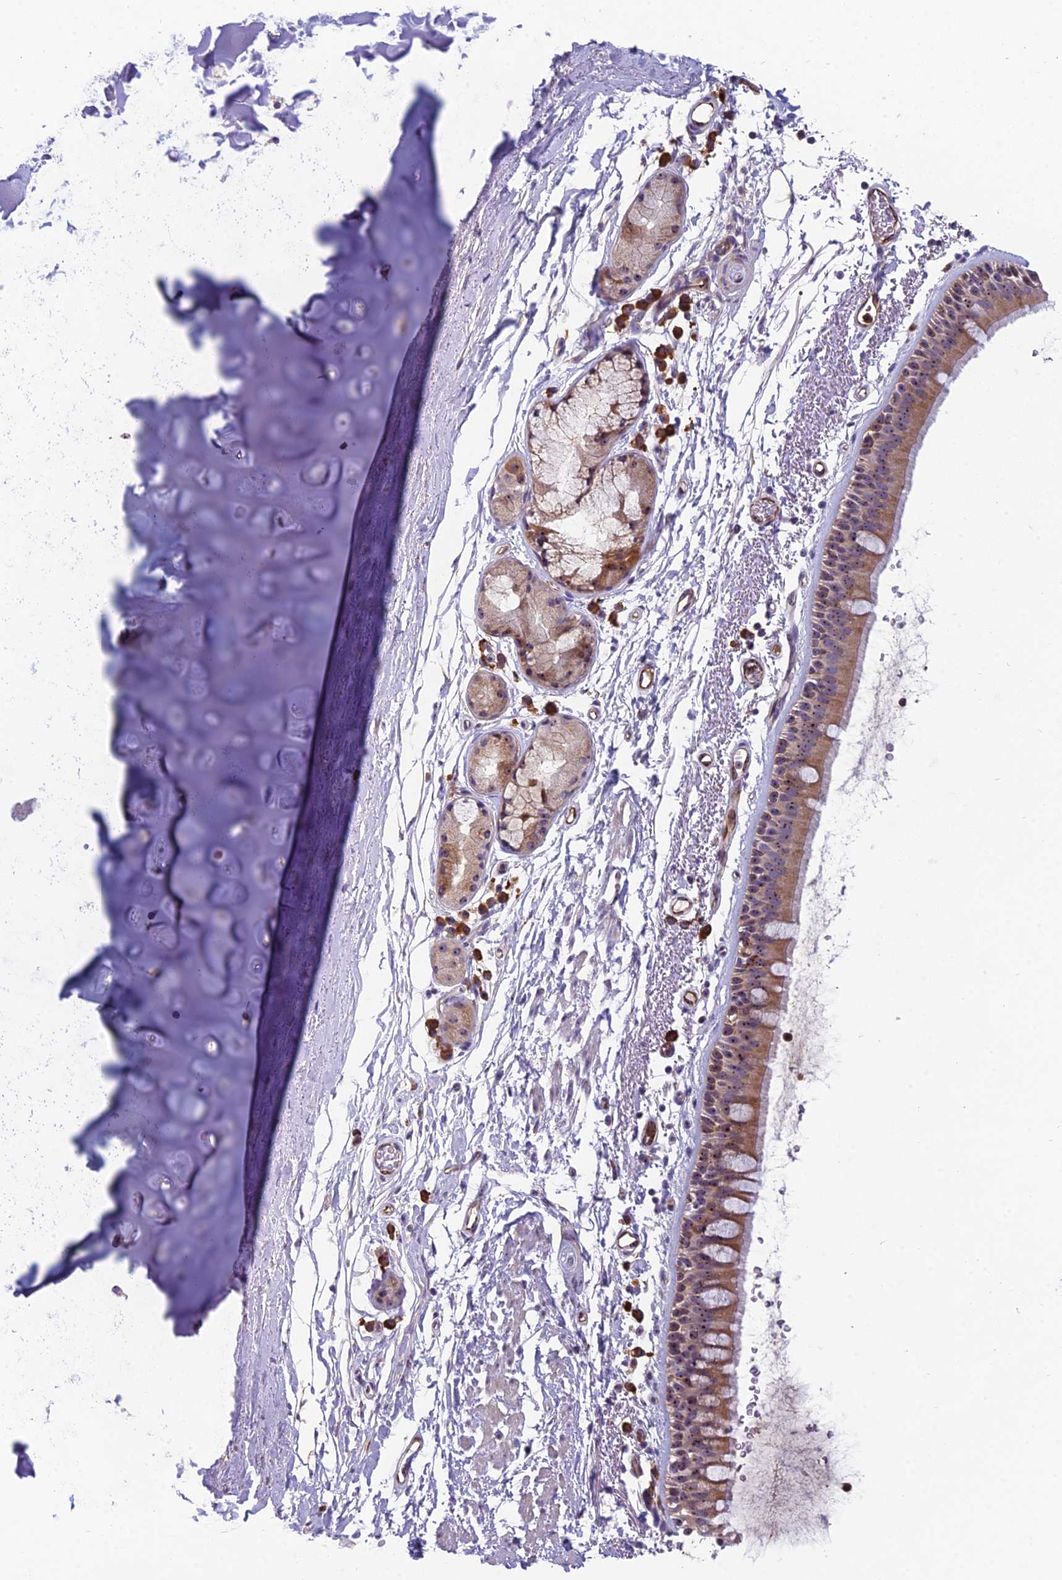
{"staining": {"intensity": "moderate", "quantity": ">75%", "location": "cytoplasmic/membranous,nuclear"}, "tissue": "bronchus", "cell_type": "Respiratory epithelial cells", "image_type": "normal", "snomed": [{"axis": "morphology", "description": "Normal tissue, NOS"}, {"axis": "topography", "description": "Lymph node"}, {"axis": "topography", "description": "Bronchus"}], "caption": "Human bronchus stained for a protein (brown) exhibits moderate cytoplasmic/membranous,nuclear positive staining in about >75% of respiratory epithelial cells.", "gene": "NOC2L", "patient": {"sex": "female", "age": 70}}